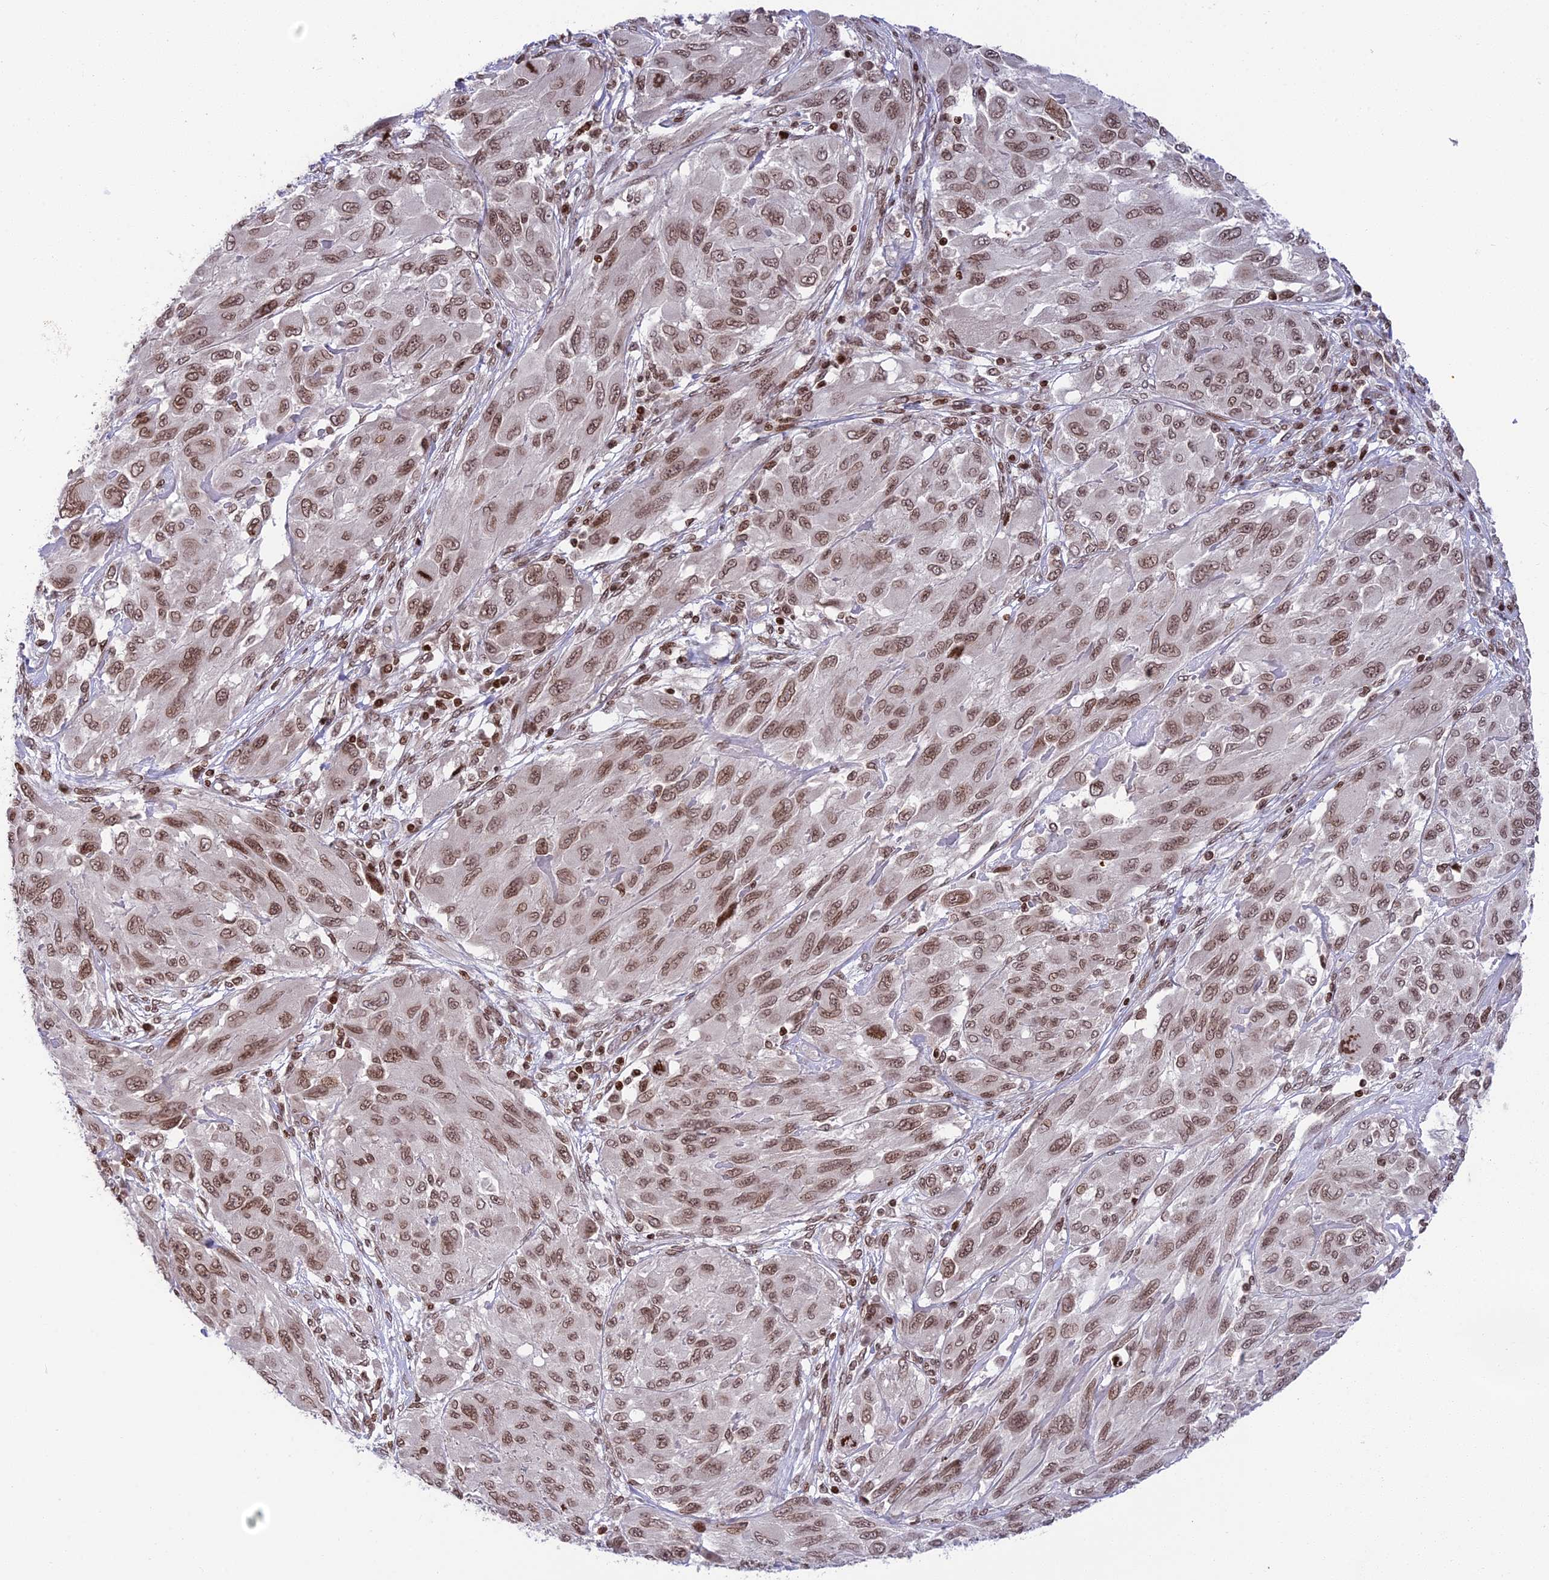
{"staining": {"intensity": "moderate", "quantity": ">75%", "location": "nuclear"}, "tissue": "melanoma", "cell_type": "Tumor cells", "image_type": "cancer", "snomed": [{"axis": "morphology", "description": "Malignant melanoma, NOS"}, {"axis": "topography", "description": "Skin"}], "caption": "Protein analysis of melanoma tissue displays moderate nuclear positivity in approximately >75% of tumor cells.", "gene": "TET2", "patient": {"sex": "female", "age": 91}}